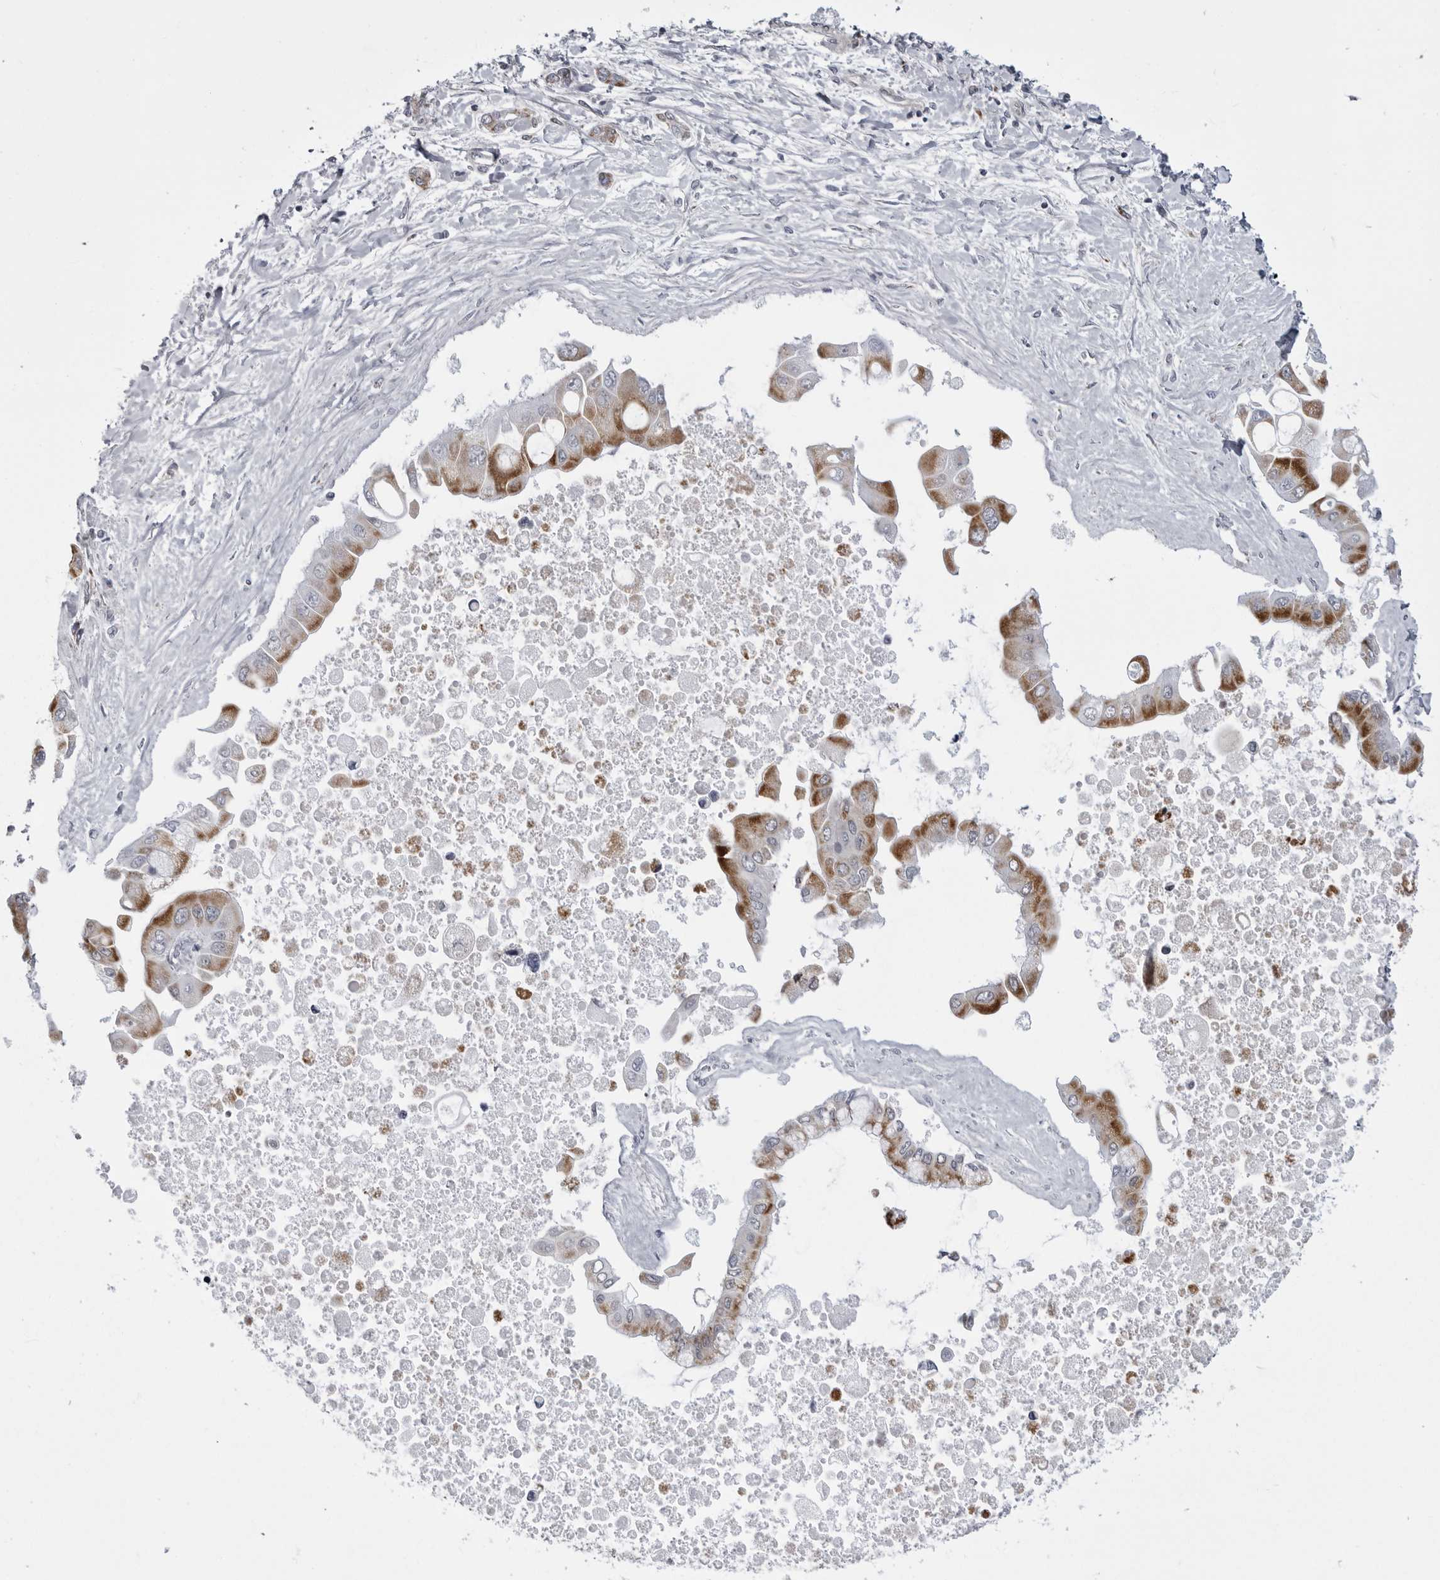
{"staining": {"intensity": "strong", "quantity": "25%-75%", "location": "cytoplasmic/membranous"}, "tissue": "liver cancer", "cell_type": "Tumor cells", "image_type": "cancer", "snomed": [{"axis": "morphology", "description": "Cholangiocarcinoma"}, {"axis": "topography", "description": "Liver"}], "caption": "Tumor cells display strong cytoplasmic/membranous staining in about 25%-75% of cells in cholangiocarcinoma (liver).", "gene": "FH", "patient": {"sex": "male", "age": 50}}